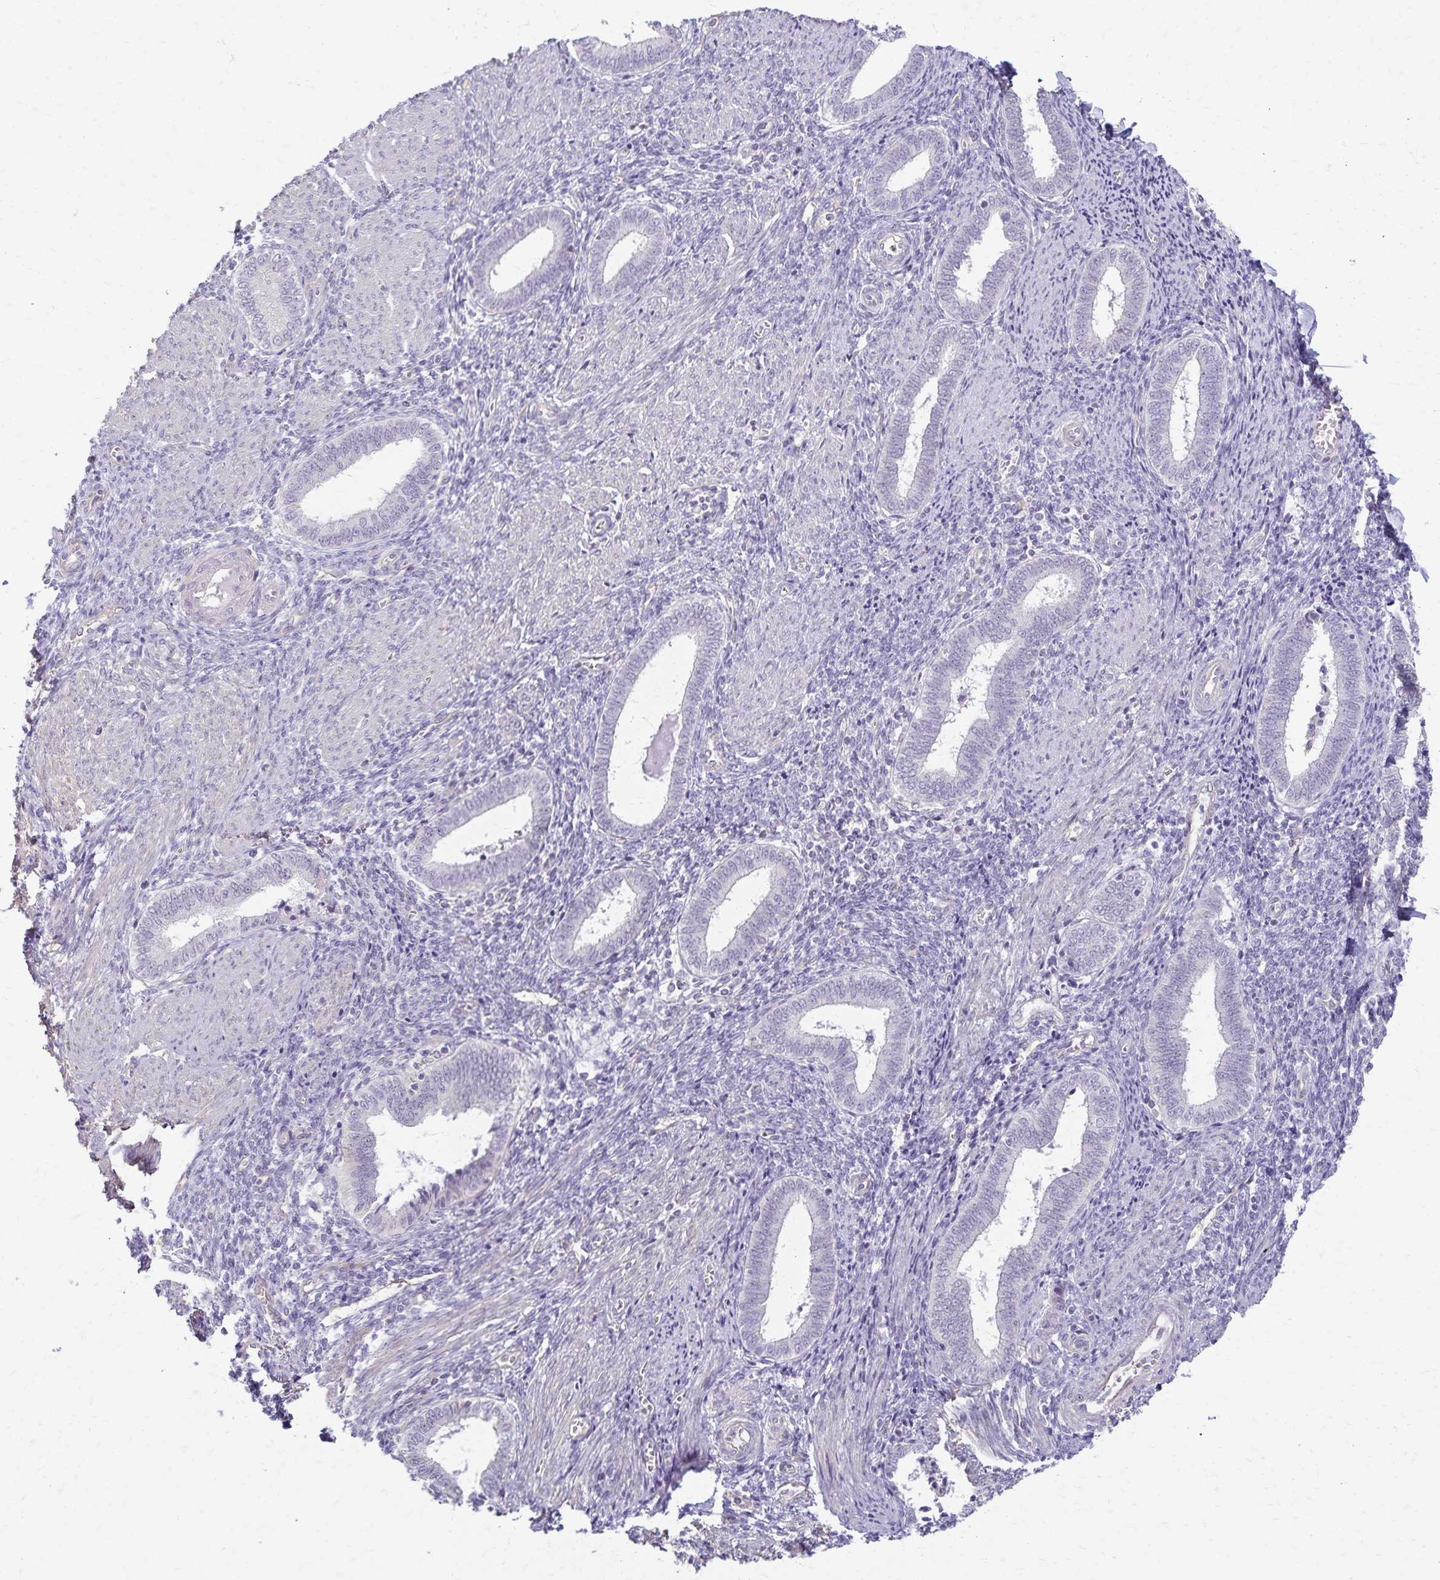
{"staining": {"intensity": "negative", "quantity": "none", "location": "none"}, "tissue": "endometrium", "cell_type": "Cells in endometrial stroma", "image_type": "normal", "snomed": [{"axis": "morphology", "description": "Normal tissue, NOS"}, {"axis": "topography", "description": "Endometrium"}], "caption": "Histopathology image shows no significant protein staining in cells in endometrial stroma of normal endometrium. (DAB immunohistochemistry, high magnification).", "gene": "KISS1", "patient": {"sex": "female", "age": 42}}